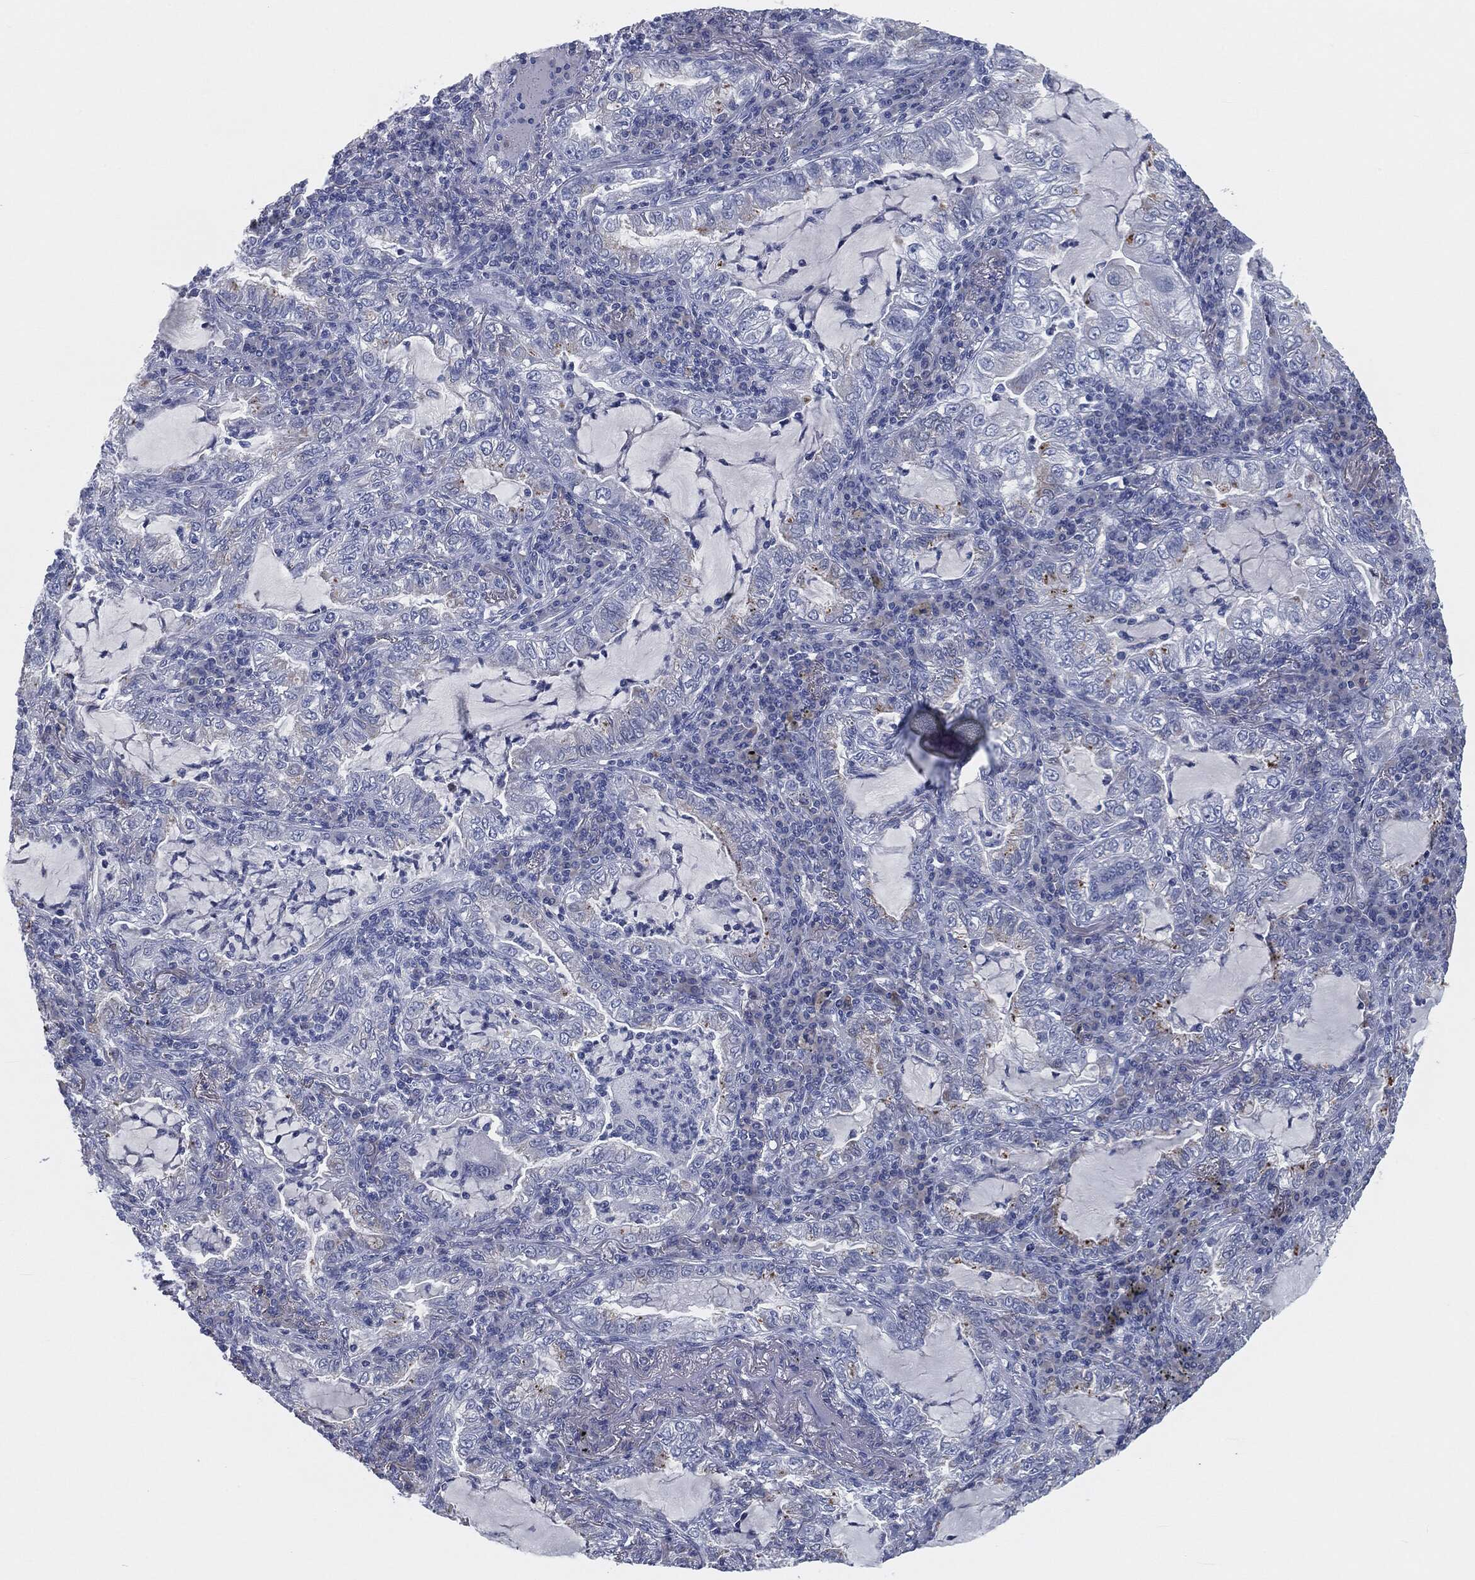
{"staining": {"intensity": "negative", "quantity": "none", "location": "none"}, "tissue": "lung cancer", "cell_type": "Tumor cells", "image_type": "cancer", "snomed": [{"axis": "morphology", "description": "Adenocarcinoma, NOS"}, {"axis": "topography", "description": "Lung"}], "caption": "This micrograph is of adenocarcinoma (lung) stained with immunohistochemistry (IHC) to label a protein in brown with the nuclei are counter-stained blue. There is no positivity in tumor cells. (DAB IHC with hematoxylin counter stain).", "gene": "CAV3", "patient": {"sex": "female", "age": 73}}